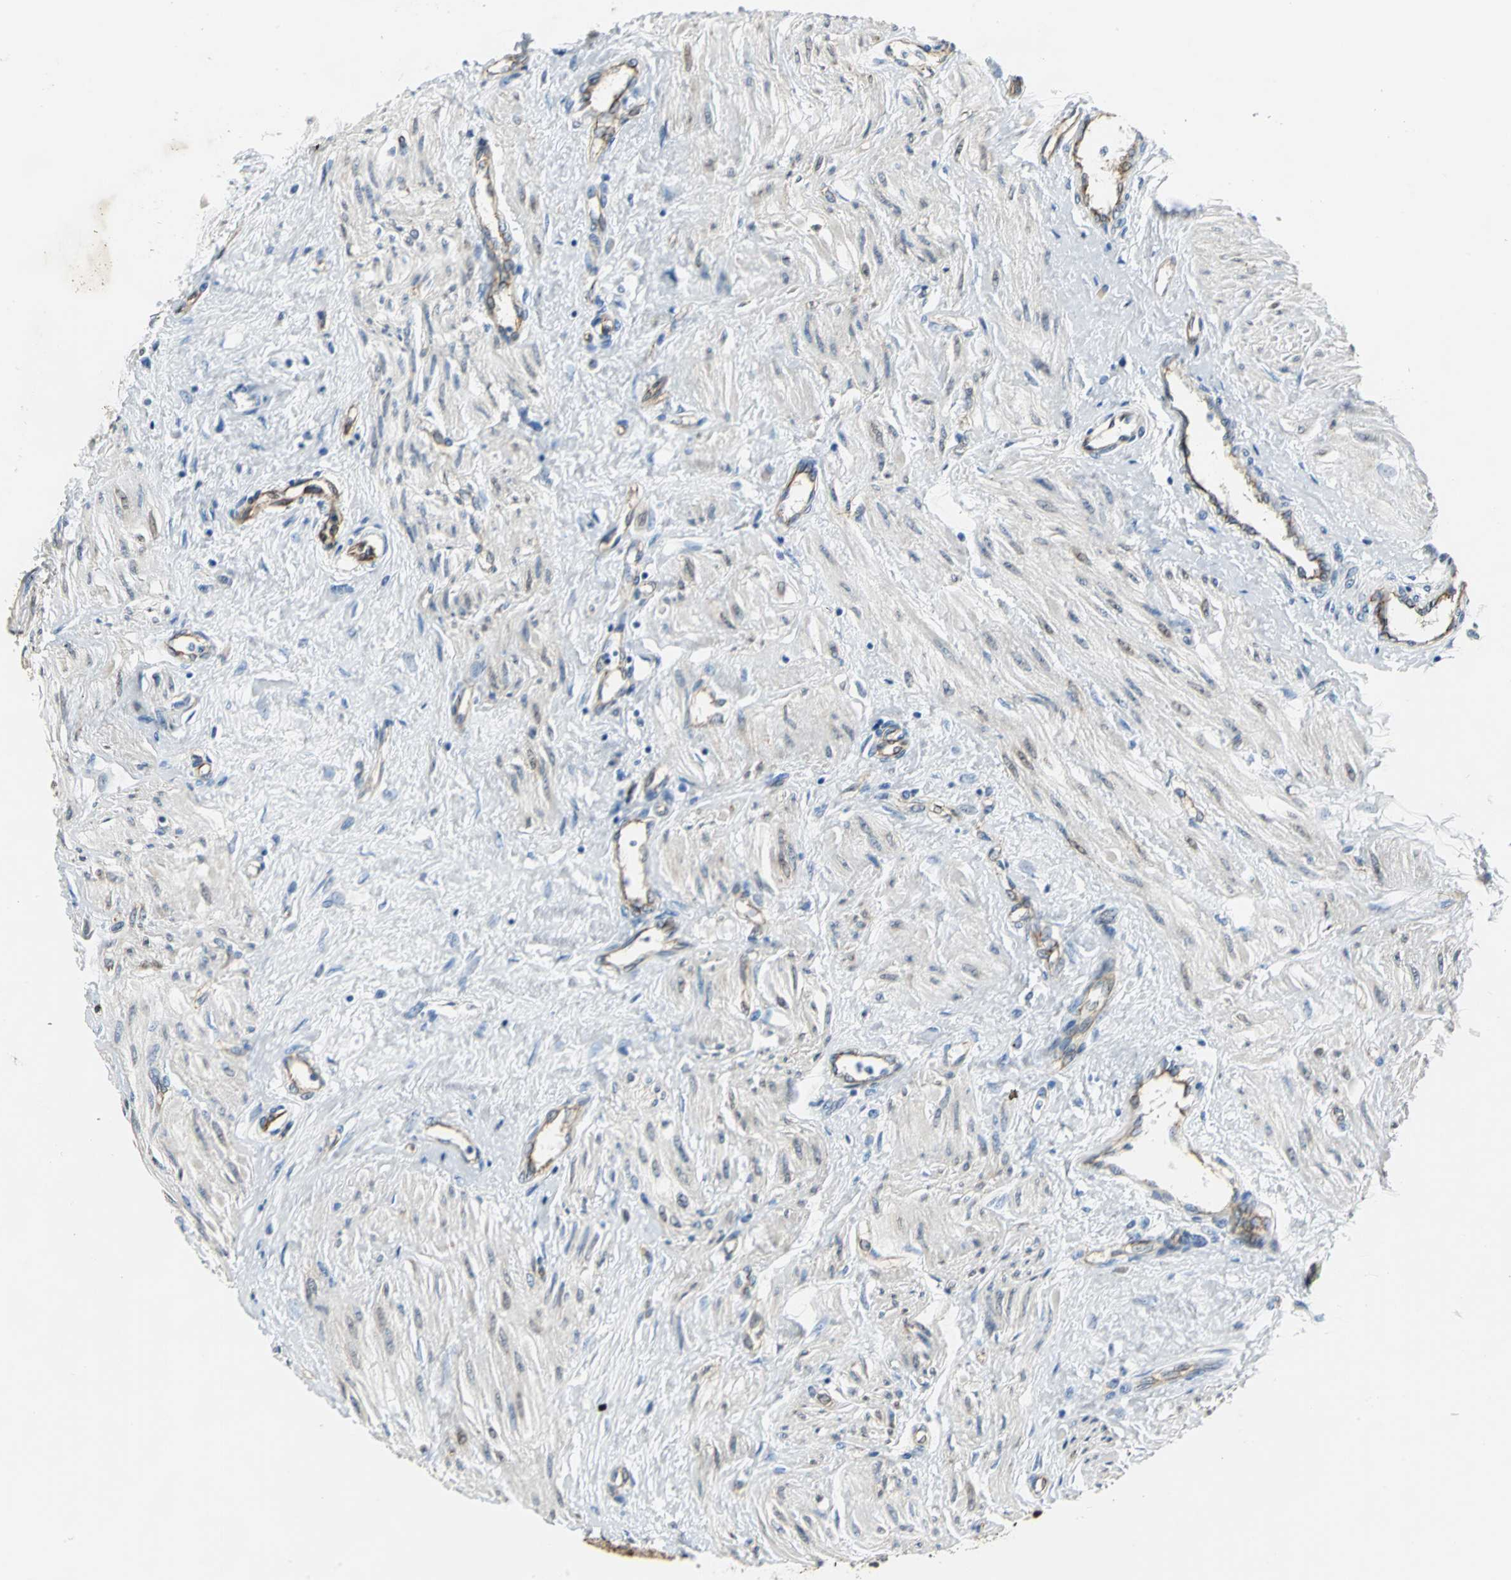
{"staining": {"intensity": "negative", "quantity": "none", "location": "none"}, "tissue": "smooth muscle", "cell_type": "Smooth muscle cells", "image_type": "normal", "snomed": [{"axis": "morphology", "description": "Normal tissue, NOS"}, {"axis": "topography", "description": "Smooth muscle"}, {"axis": "topography", "description": "Uterus"}], "caption": "Smooth muscle cells show no significant positivity in normal smooth muscle. (Immunohistochemistry (ihc), brightfield microscopy, high magnification).", "gene": "ENSG00000285130", "patient": {"sex": "female", "age": 39}}